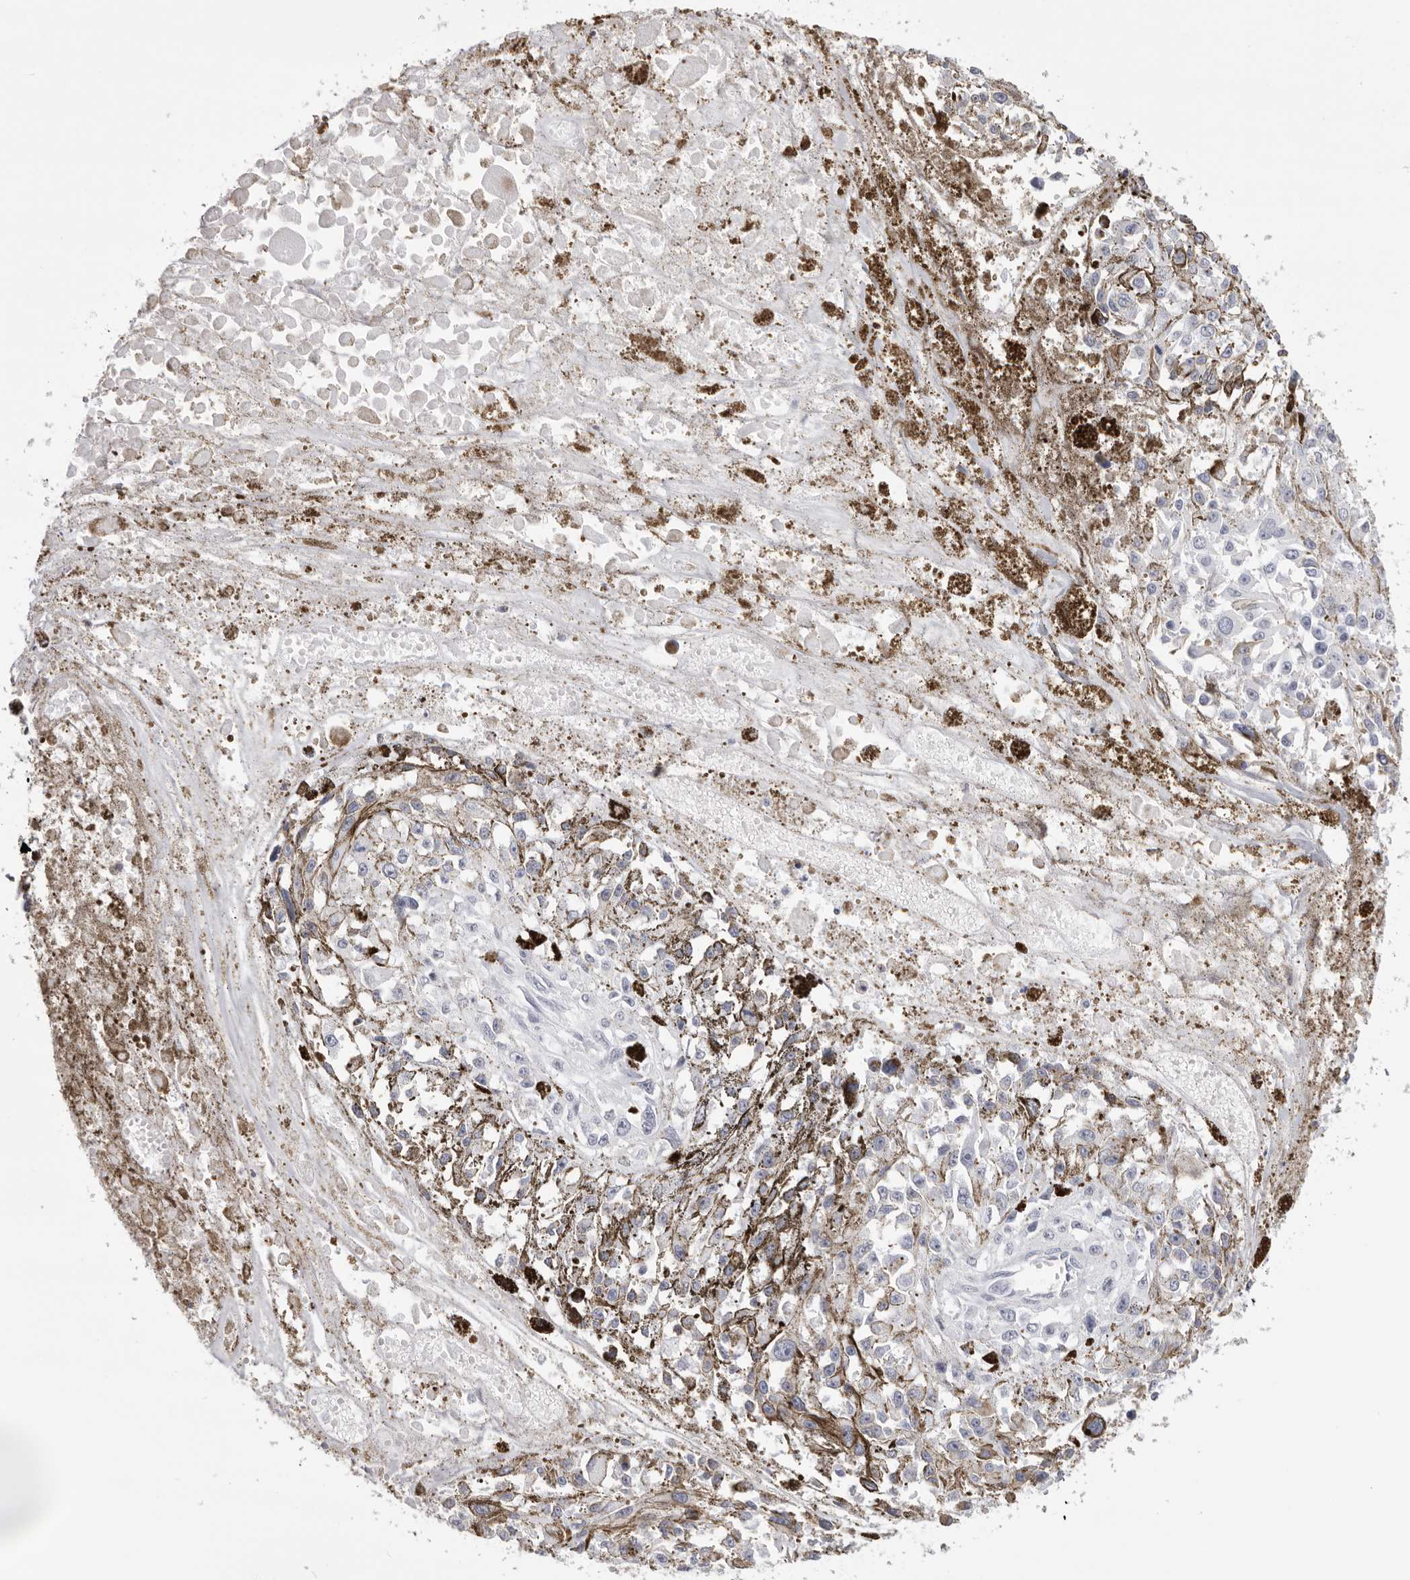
{"staining": {"intensity": "negative", "quantity": "none", "location": "none"}, "tissue": "melanoma", "cell_type": "Tumor cells", "image_type": "cancer", "snomed": [{"axis": "morphology", "description": "Malignant melanoma, Metastatic site"}, {"axis": "topography", "description": "Lymph node"}], "caption": "Immunohistochemical staining of malignant melanoma (metastatic site) exhibits no significant staining in tumor cells.", "gene": "RHO", "patient": {"sex": "male", "age": 59}}